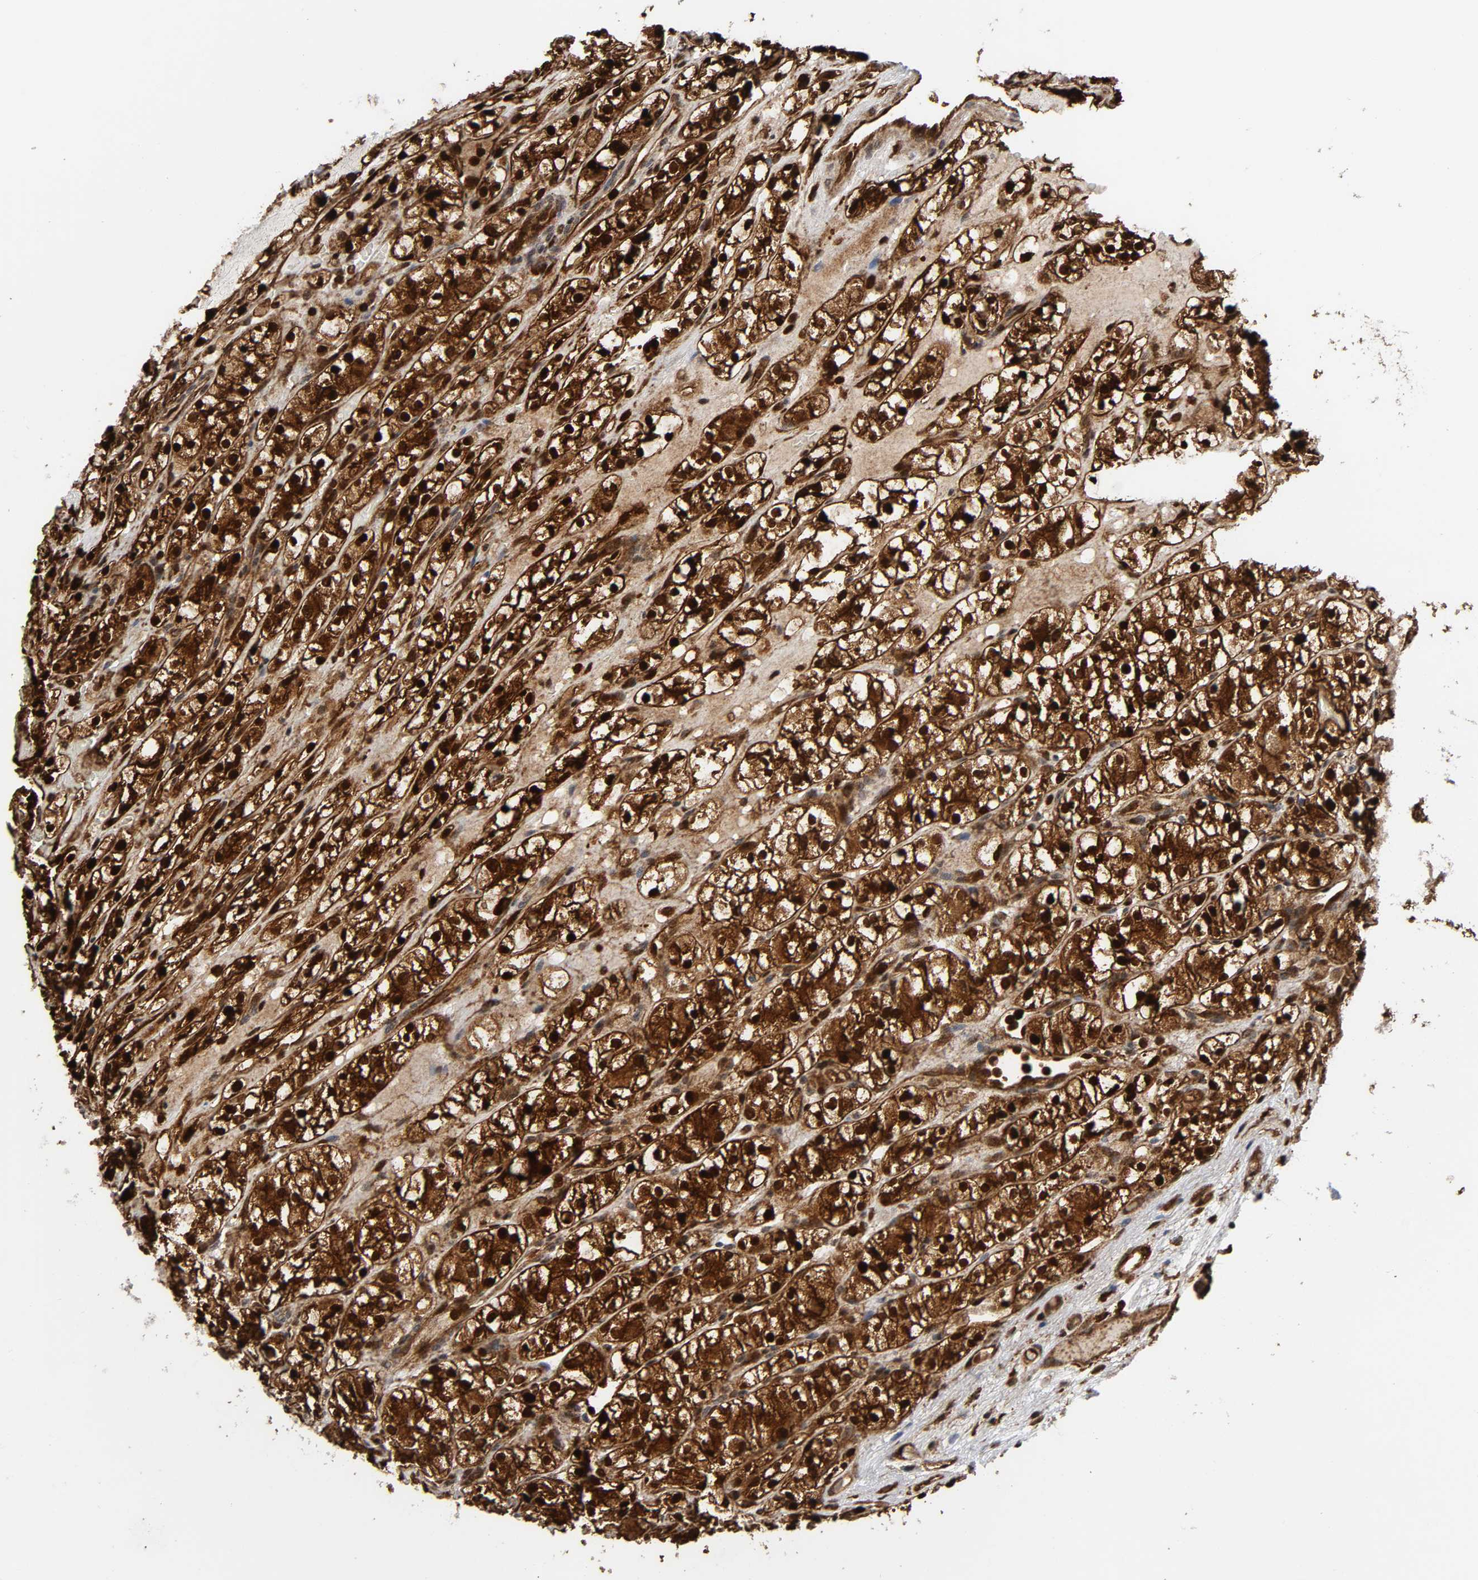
{"staining": {"intensity": "strong", "quantity": ">75%", "location": "cytoplasmic/membranous,nuclear"}, "tissue": "renal cancer", "cell_type": "Tumor cells", "image_type": "cancer", "snomed": [{"axis": "morphology", "description": "Adenocarcinoma, NOS"}, {"axis": "topography", "description": "Kidney"}], "caption": "Immunohistochemistry (DAB) staining of renal adenocarcinoma exhibits strong cytoplasmic/membranous and nuclear protein expression in approximately >75% of tumor cells.", "gene": "MAPK1", "patient": {"sex": "female", "age": 60}}